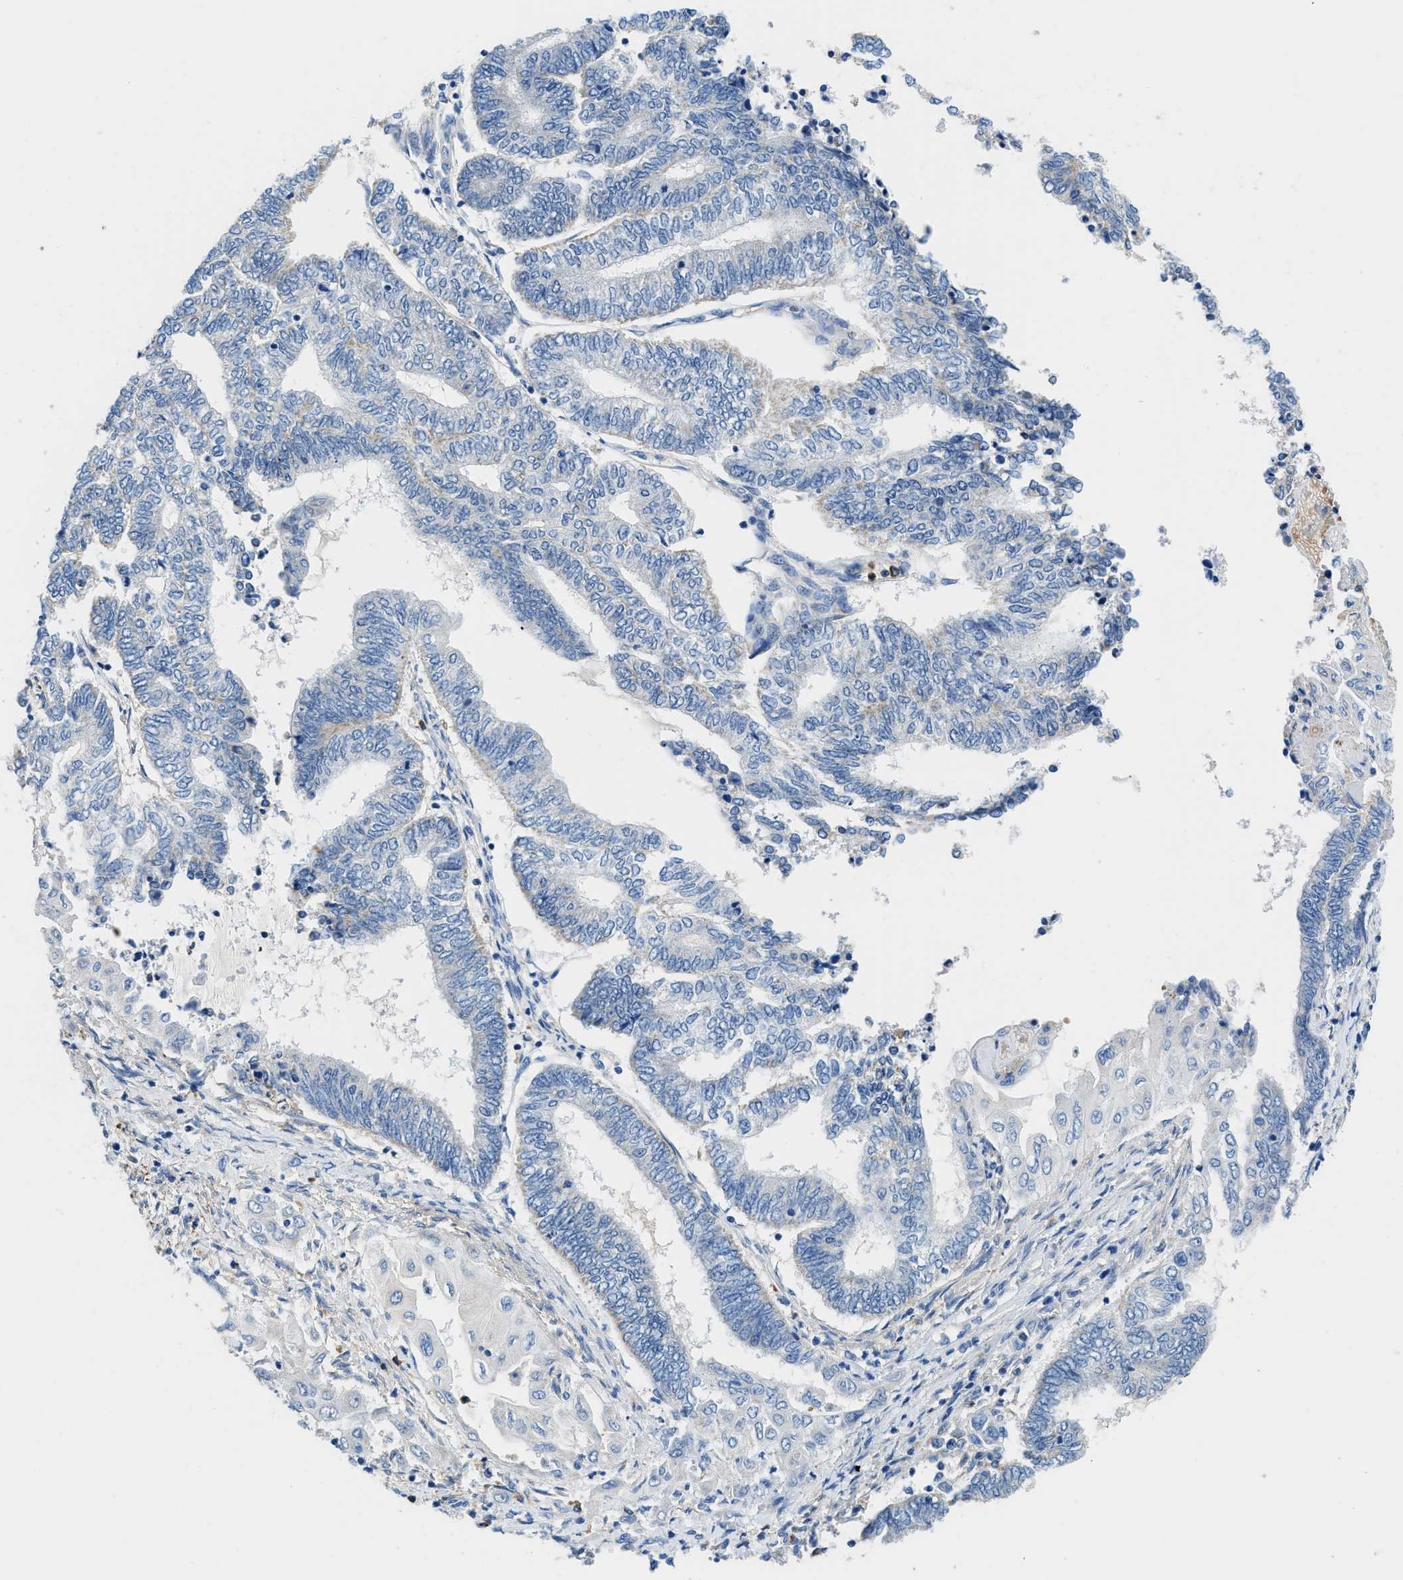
{"staining": {"intensity": "negative", "quantity": "none", "location": "none"}, "tissue": "endometrial cancer", "cell_type": "Tumor cells", "image_type": "cancer", "snomed": [{"axis": "morphology", "description": "Adenocarcinoma, NOS"}, {"axis": "topography", "description": "Uterus"}, {"axis": "topography", "description": "Endometrium"}], "caption": "DAB (3,3'-diaminobenzidine) immunohistochemical staining of adenocarcinoma (endometrial) demonstrates no significant expression in tumor cells.", "gene": "NEB", "patient": {"sex": "female", "age": 70}}